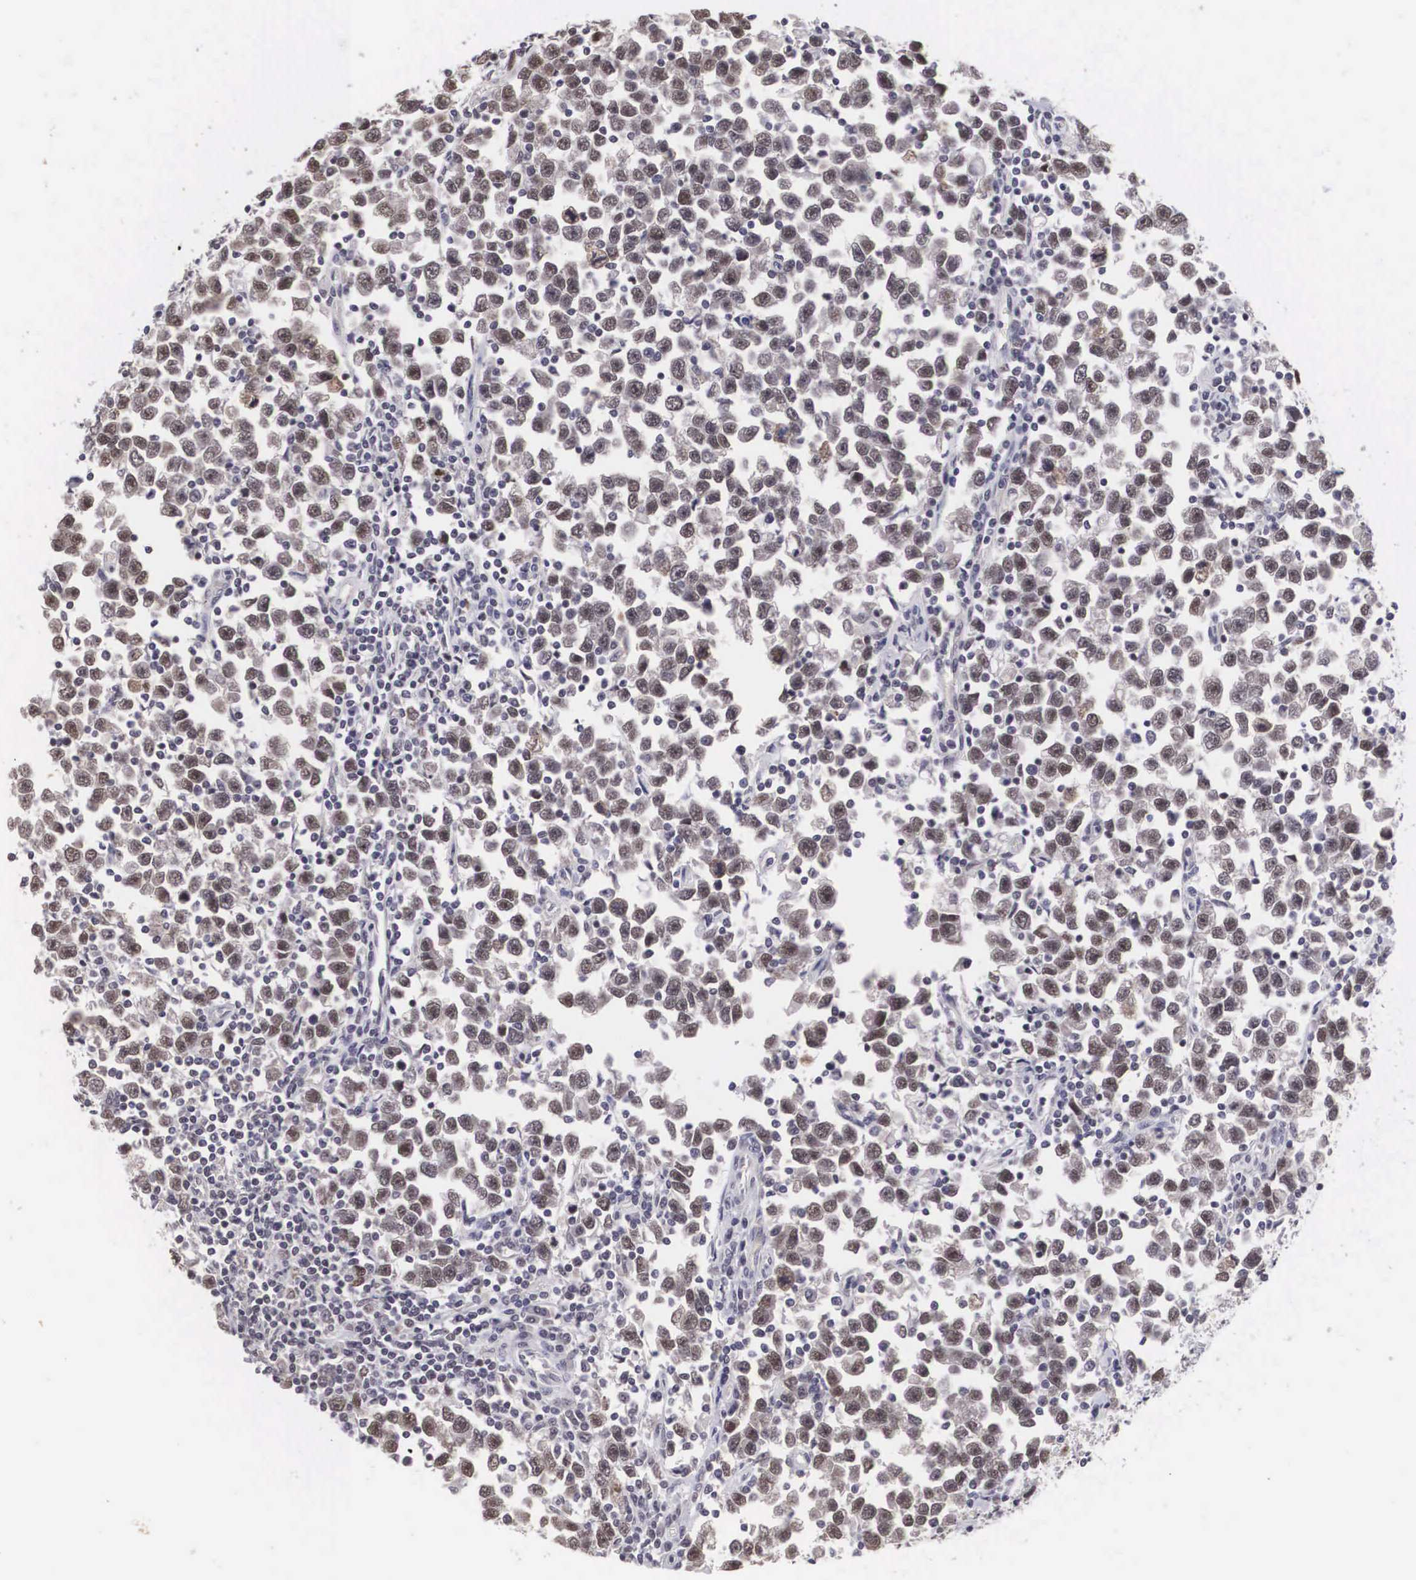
{"staining": {"intensity": "weak", "quantity": ">75%", "location": "nuclear"}, "tissue": "testis cancer", "cell_type": "Tumor cells", "image_type": "cancer", "snomed": [{"axis": "morphology", "description": "Seminoma, NOS"}, {"axis": "topography", "description": "Testis"}], "caption": "Protein analysis of testis cancer (seminoma) tissue exhibits weak nuclear staining in about >75% of tumor cells. (brown staining indicates protein expression, while blue staining denotes nuclei).", "gene": "MORC2", "patient": {"sex": "male", "age": 43}}